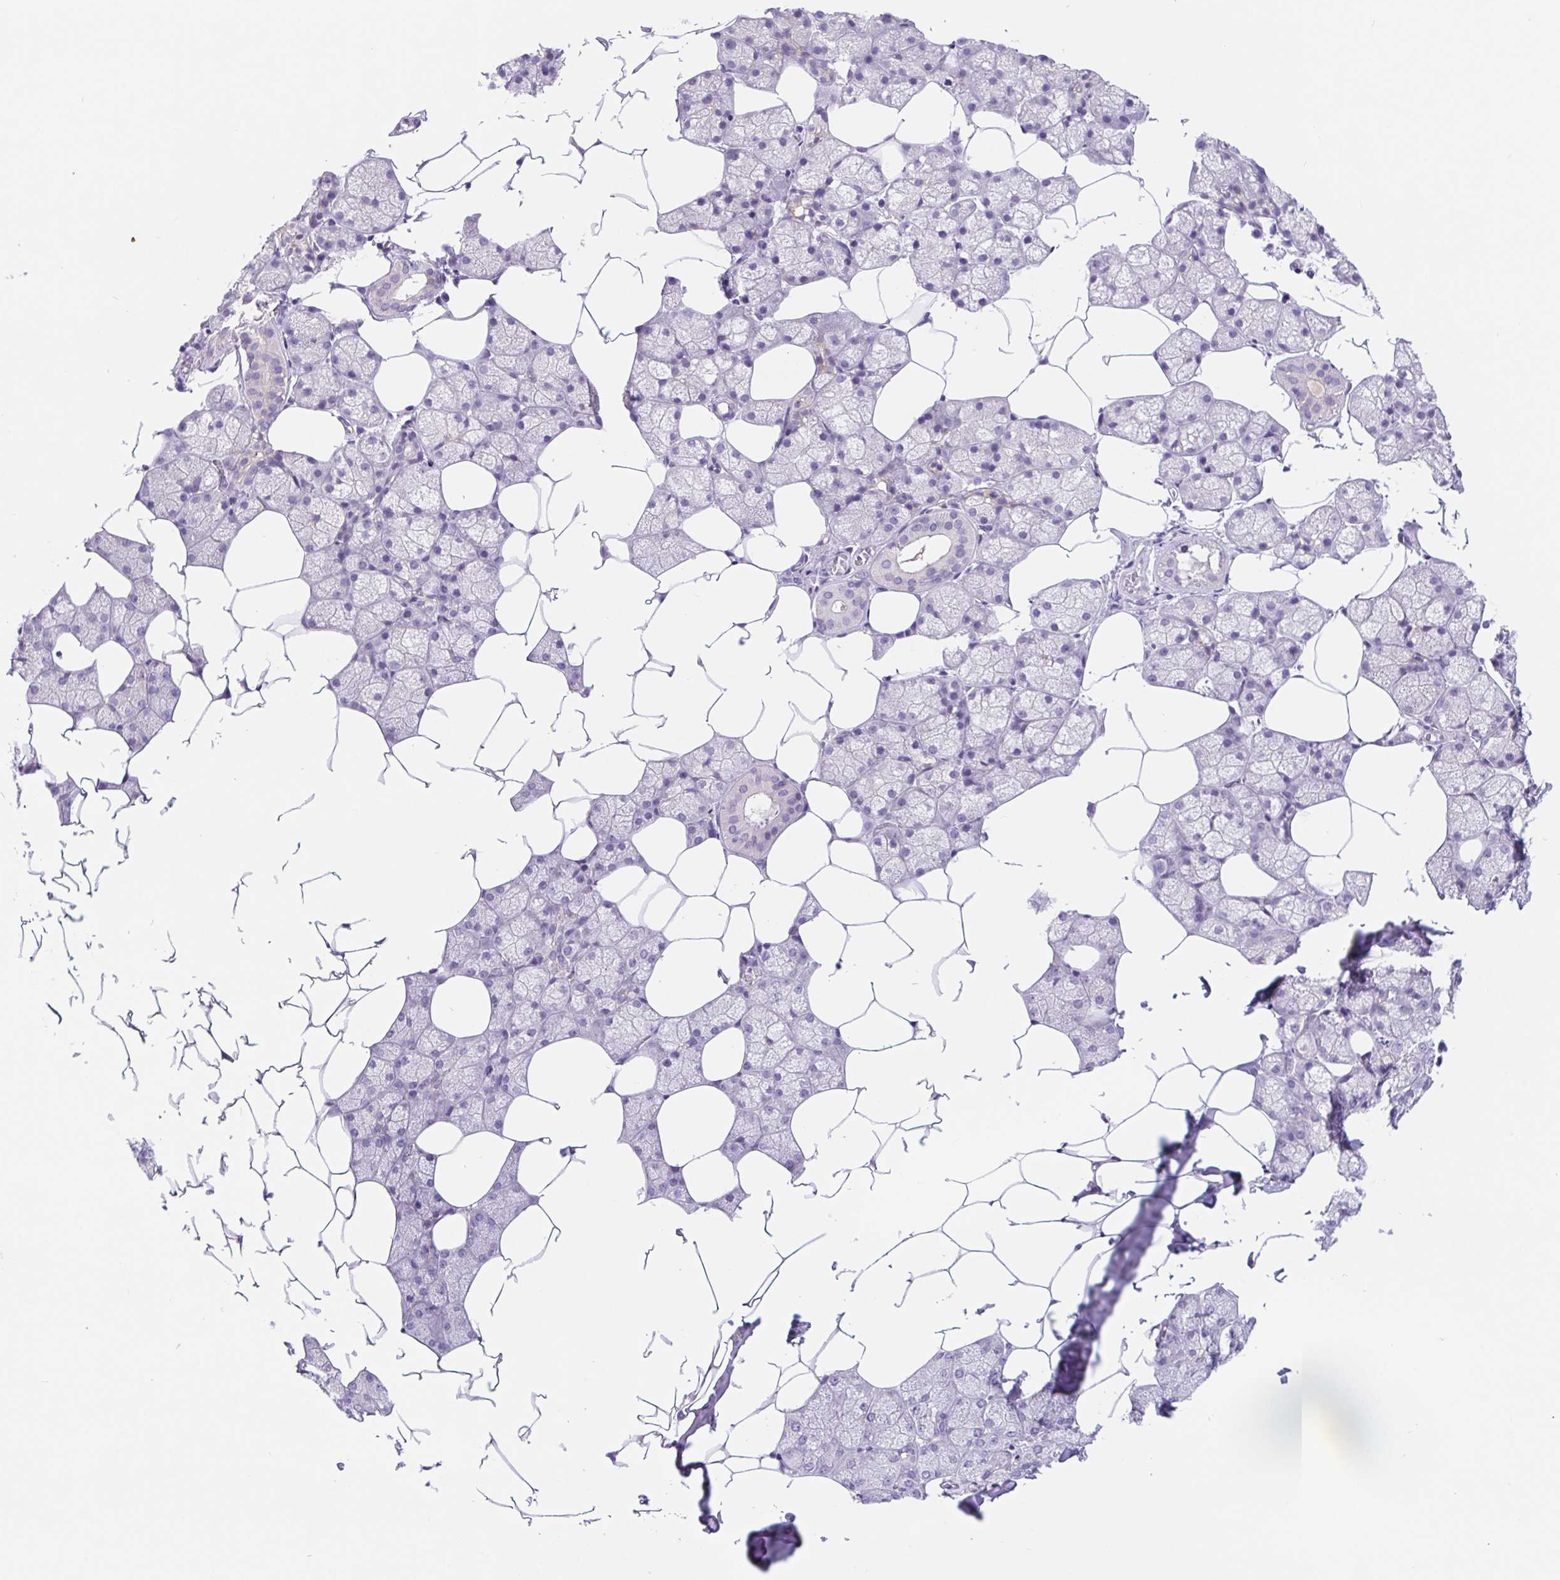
{"staining": {"intensity": "negative", "quantity": "none", "location": "none"}, "tissue": "salivary gland", "cell_type": "Glandular cells", "image_type": "normal", "snomed": [{"axis": "morphology", "description": "Normal tissue, NOS"}, {"axis": "topography", "description": "Salivary gland"}], "caption": "Immunohistochemistry (IHC) photomicrograph of benign salivary gland: human salivary gland stained with DAB shows no significant protein positivity in glandular cells.", "gene": "DYNC2LI1", "patient": {"sex": "female", "age": 43}}